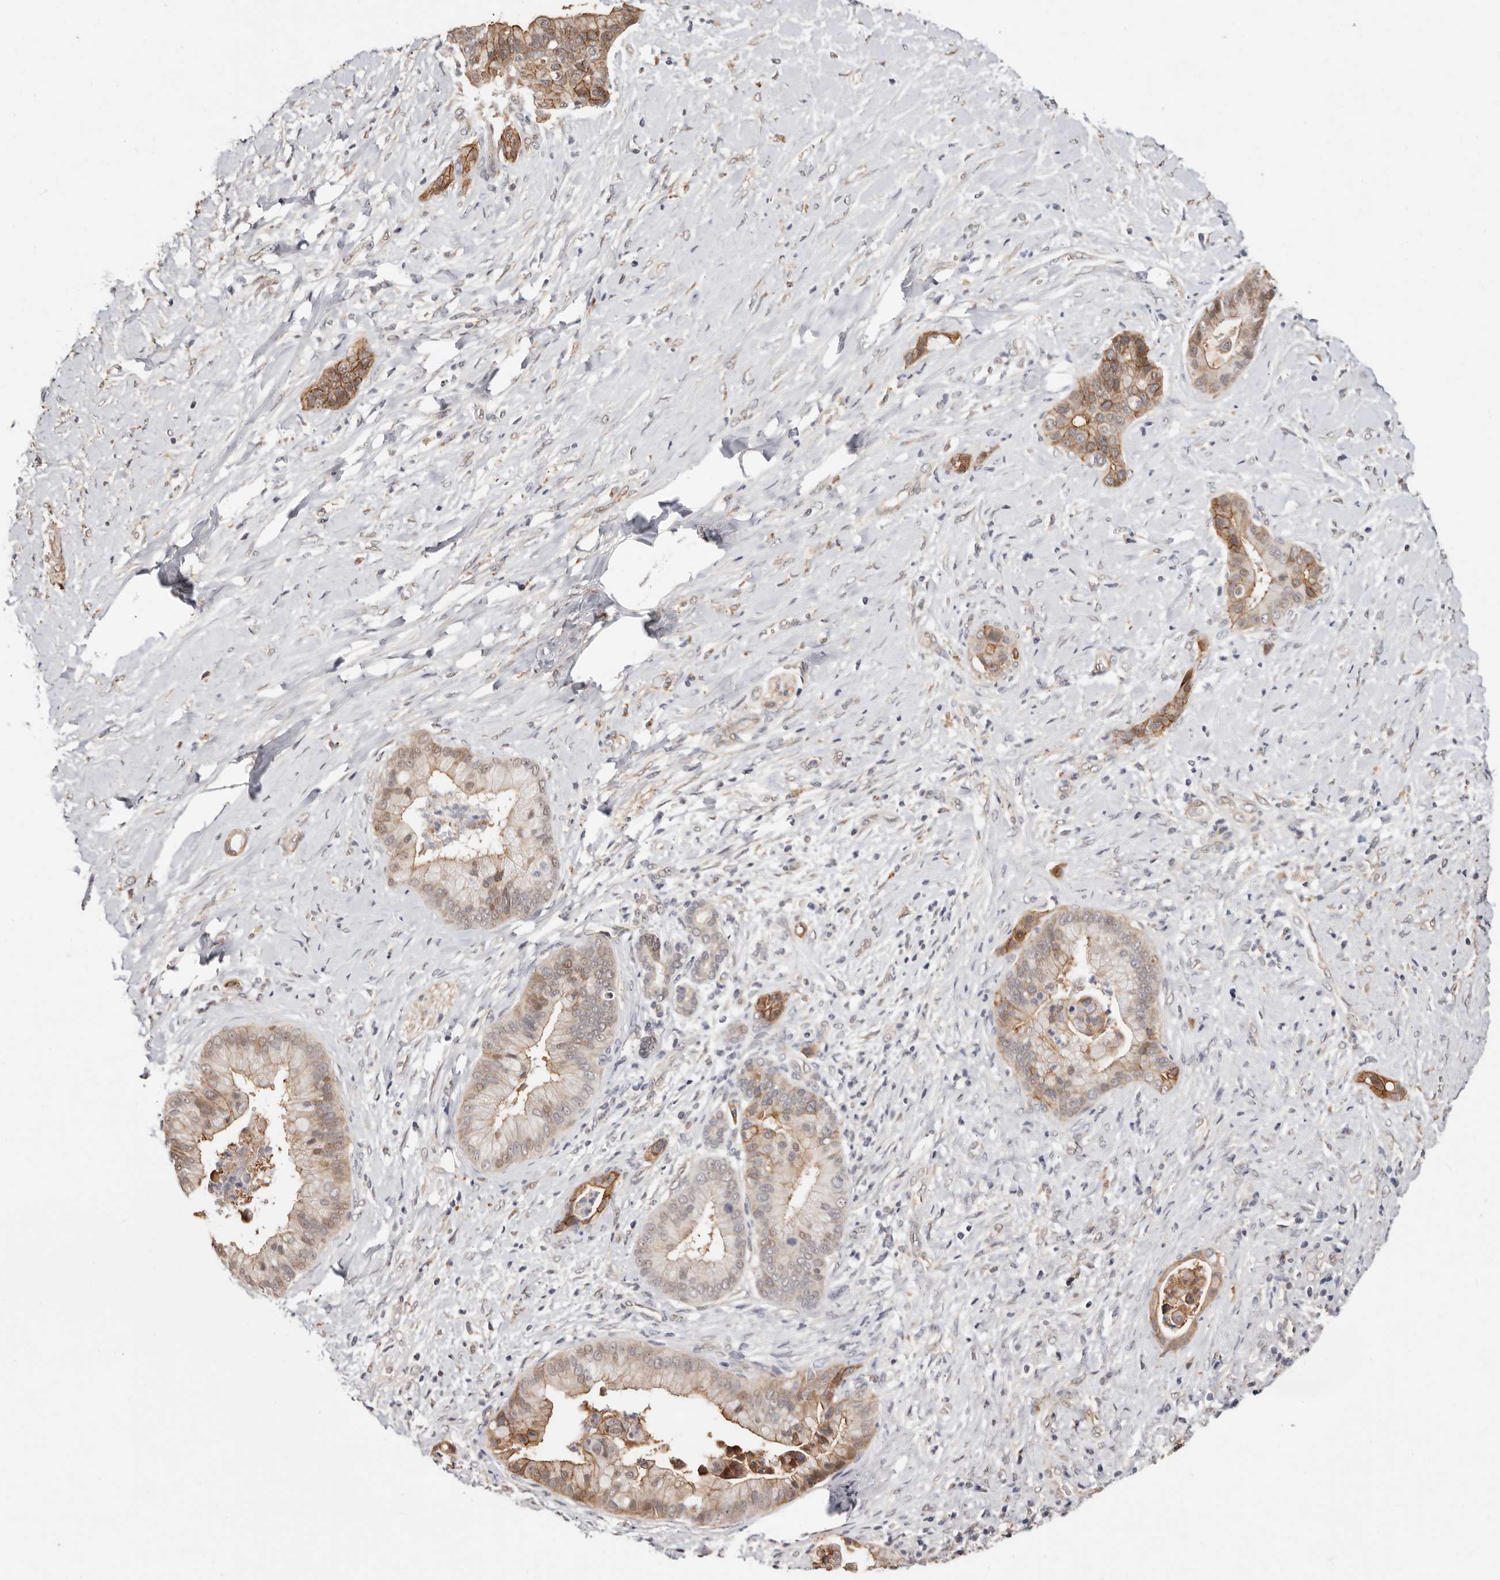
{"staining": {"intensity": "moderate", "quantity": "25%-75%", "location": "cytoplasmic/membranous"}, "tissue": "liver cancer", "cell_type": "Tumor cells", "image_type": "cancer", "snomed": [{"axis": "morphology", "description": "Cholangiocarcinoma"}, {"axis": "topography", "description": "Liver"}], "caption": "Immunohistochemistry (IHC) histopathology image of cholangiocarcinoma (liver) stained for a protein (brown), which demonstrates medium levels of moderate cytoplasmic/membranous positivity in about 25%-75% of tumor cells.", "gene": "TRIP13", "patient": {"sex": "female", "age": 54}}